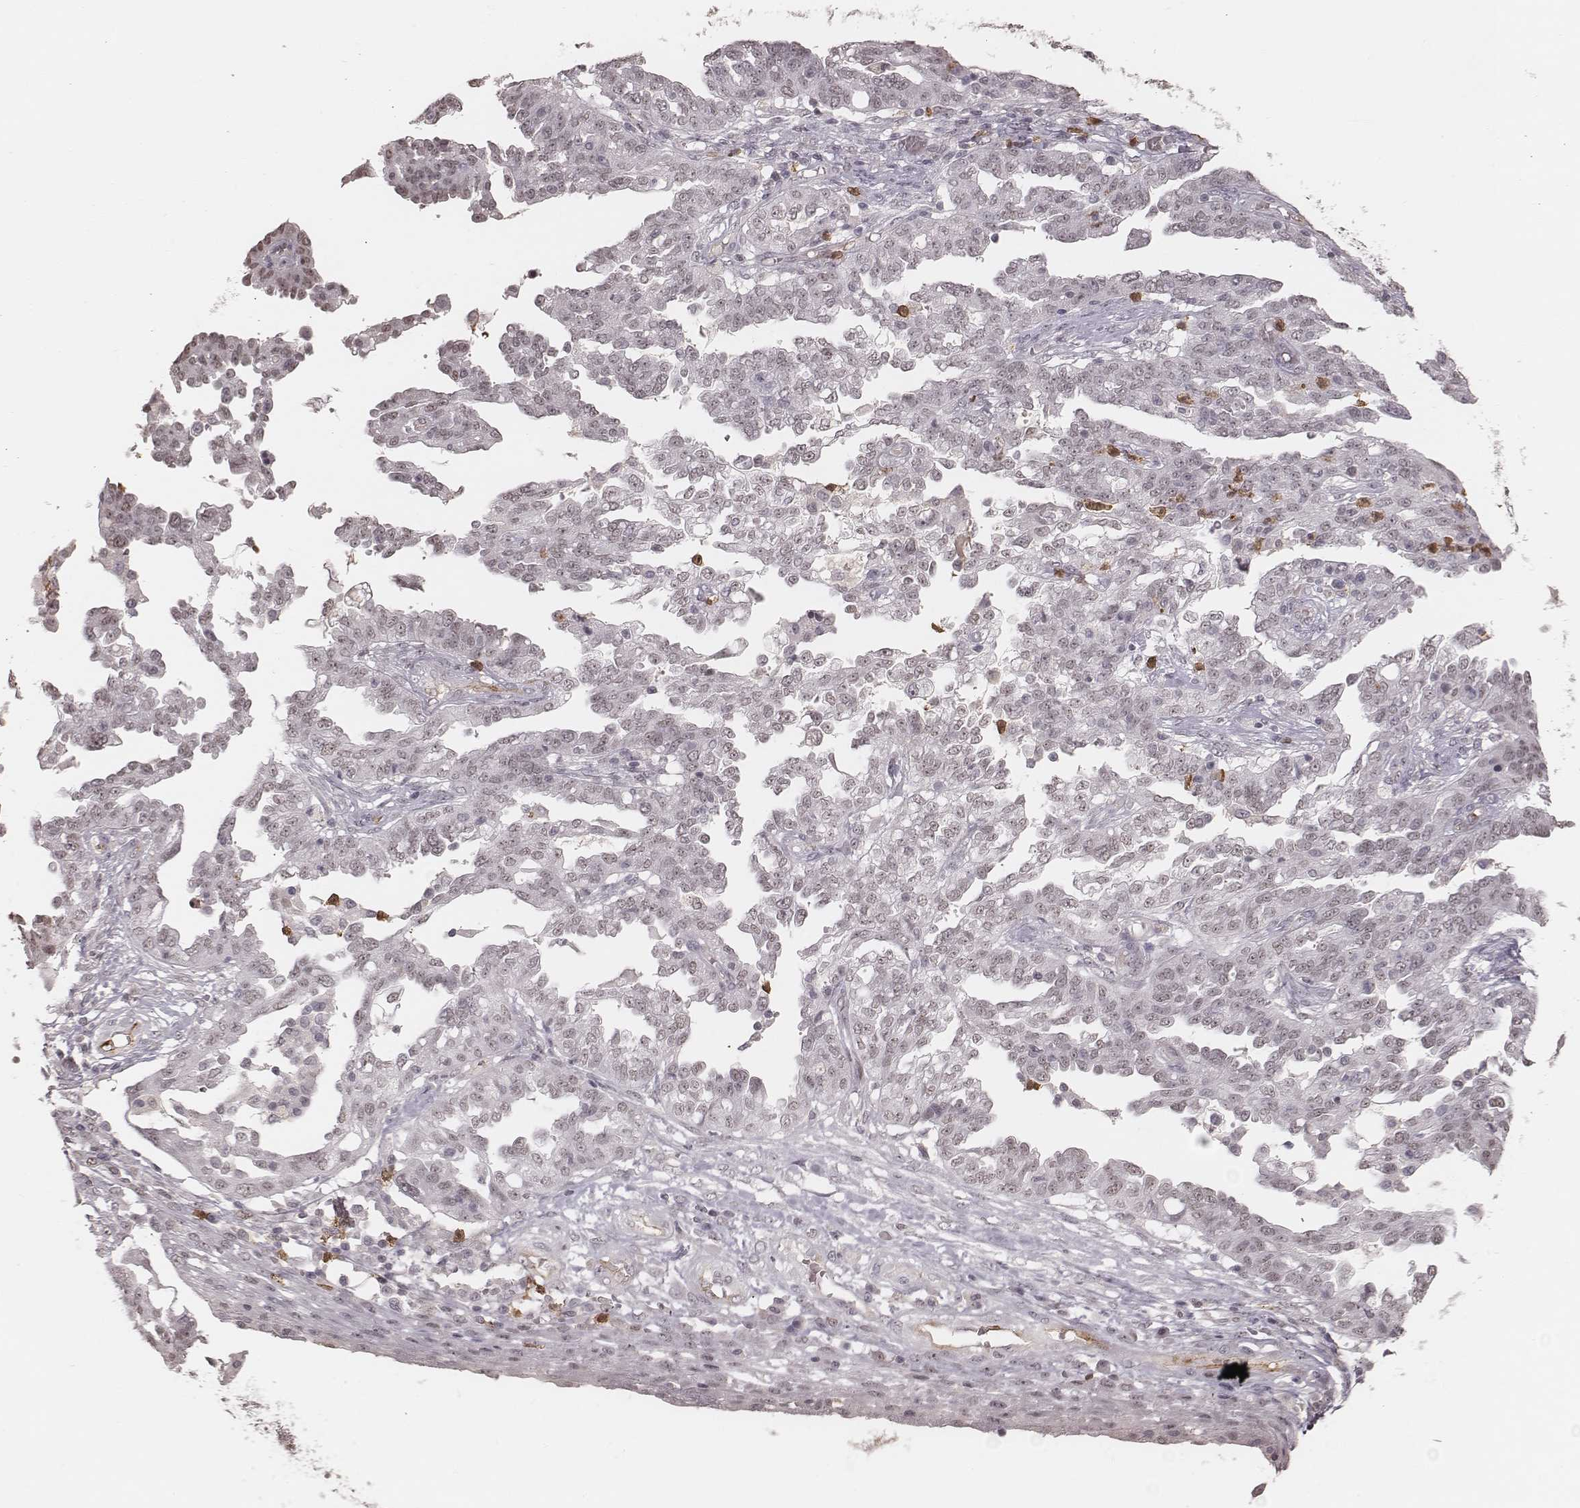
{"staining": {"intensity": "negative", "quantity": "none", "location": "none"}, "tissue": "ovarian cancer", "cell_type": "Tumor cells", "image_type": "cancer", "snomed": [{"axis": "morphology", "description": "Cystadenocarcinoma, serous, NOS"}, {"axis": "topography", "description": "Ovary"}], "caption": "Immunohistochemical staining of human serous cystadenocarcinoma (ovarian) exhibits no significant staining in tumor cells.", "gene": "KITLG", "patient": {"sex": "female", "age": 67}}